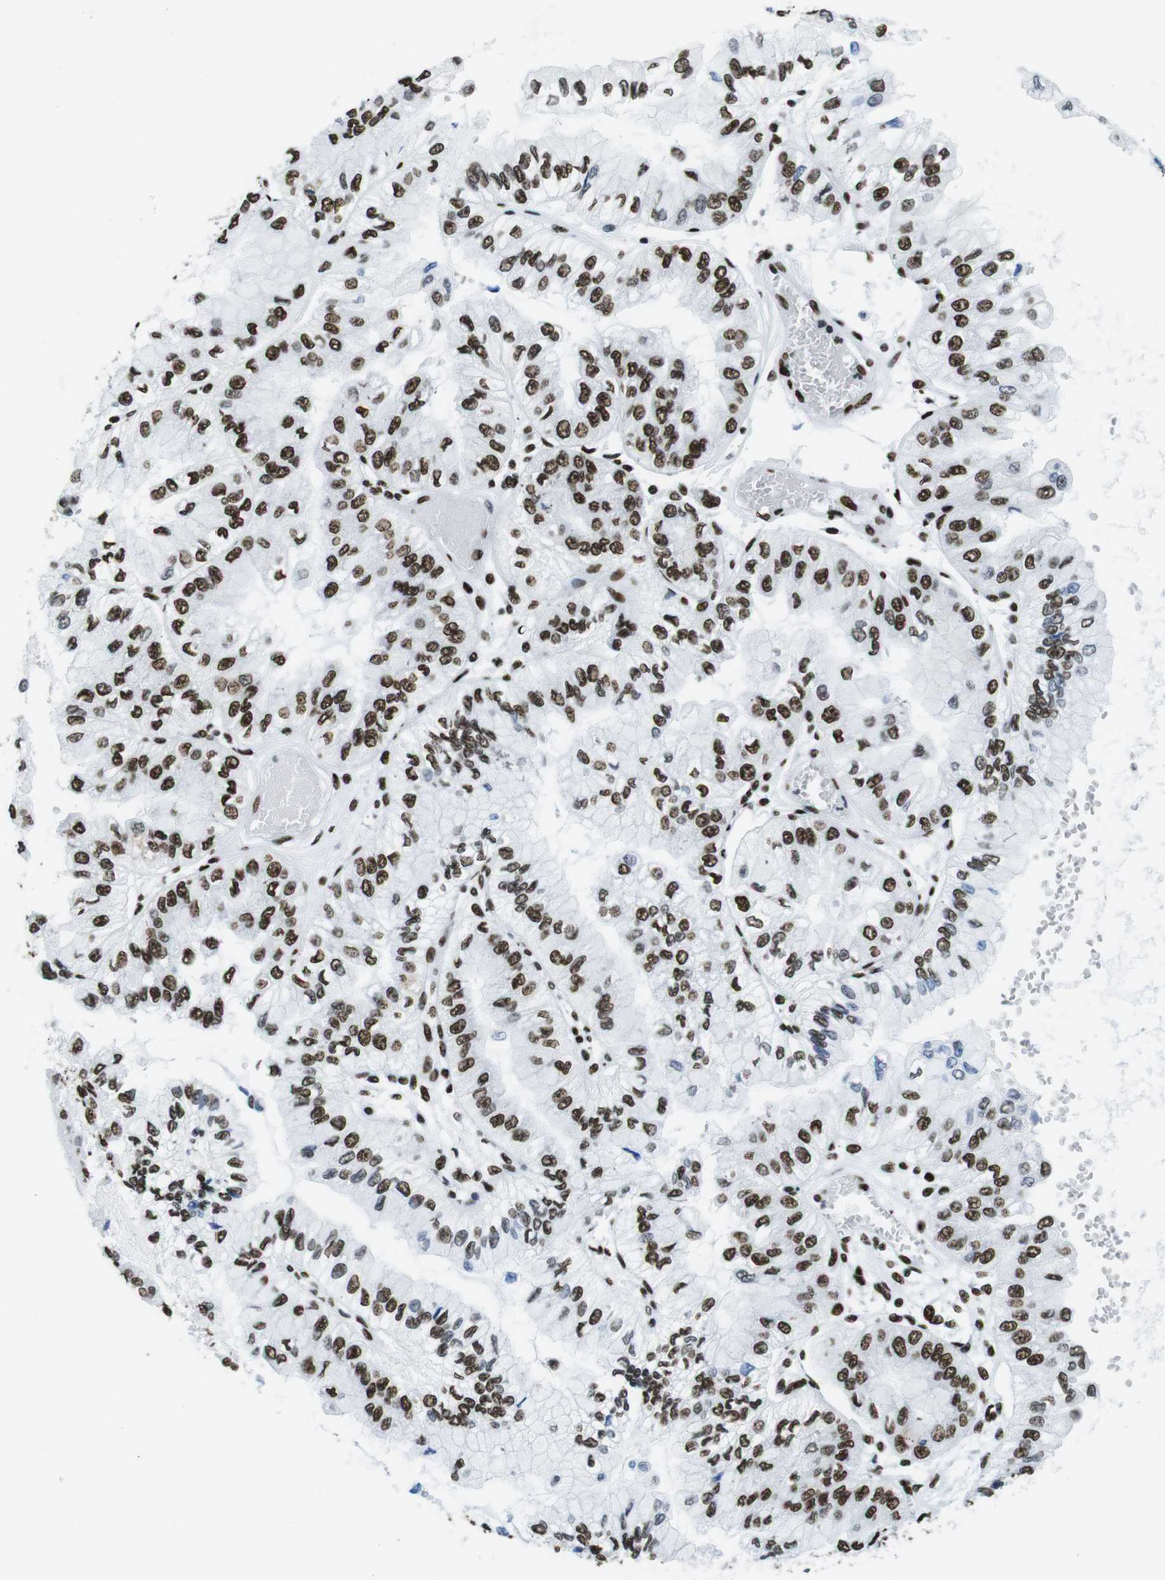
{"staining": {"intensity": "strong", "quantity": ">75%", "location": "nuclear"}, "tissue": "liver cancer", "cell_type": "Tumor cells", "image_type": "cancer", "snomed": [{"axis": "morphology", "description": "Cholangiocarcinoma"}, {"axis": "topography", "description": "Liver"}], "caption": "A brown stain highlights strong nuclear staining of a protein in human liver cancer (cholangiocarcinoma) tumor cells.", "gene": "CITED2", "patient": {"sex": "female", "age": 79}}